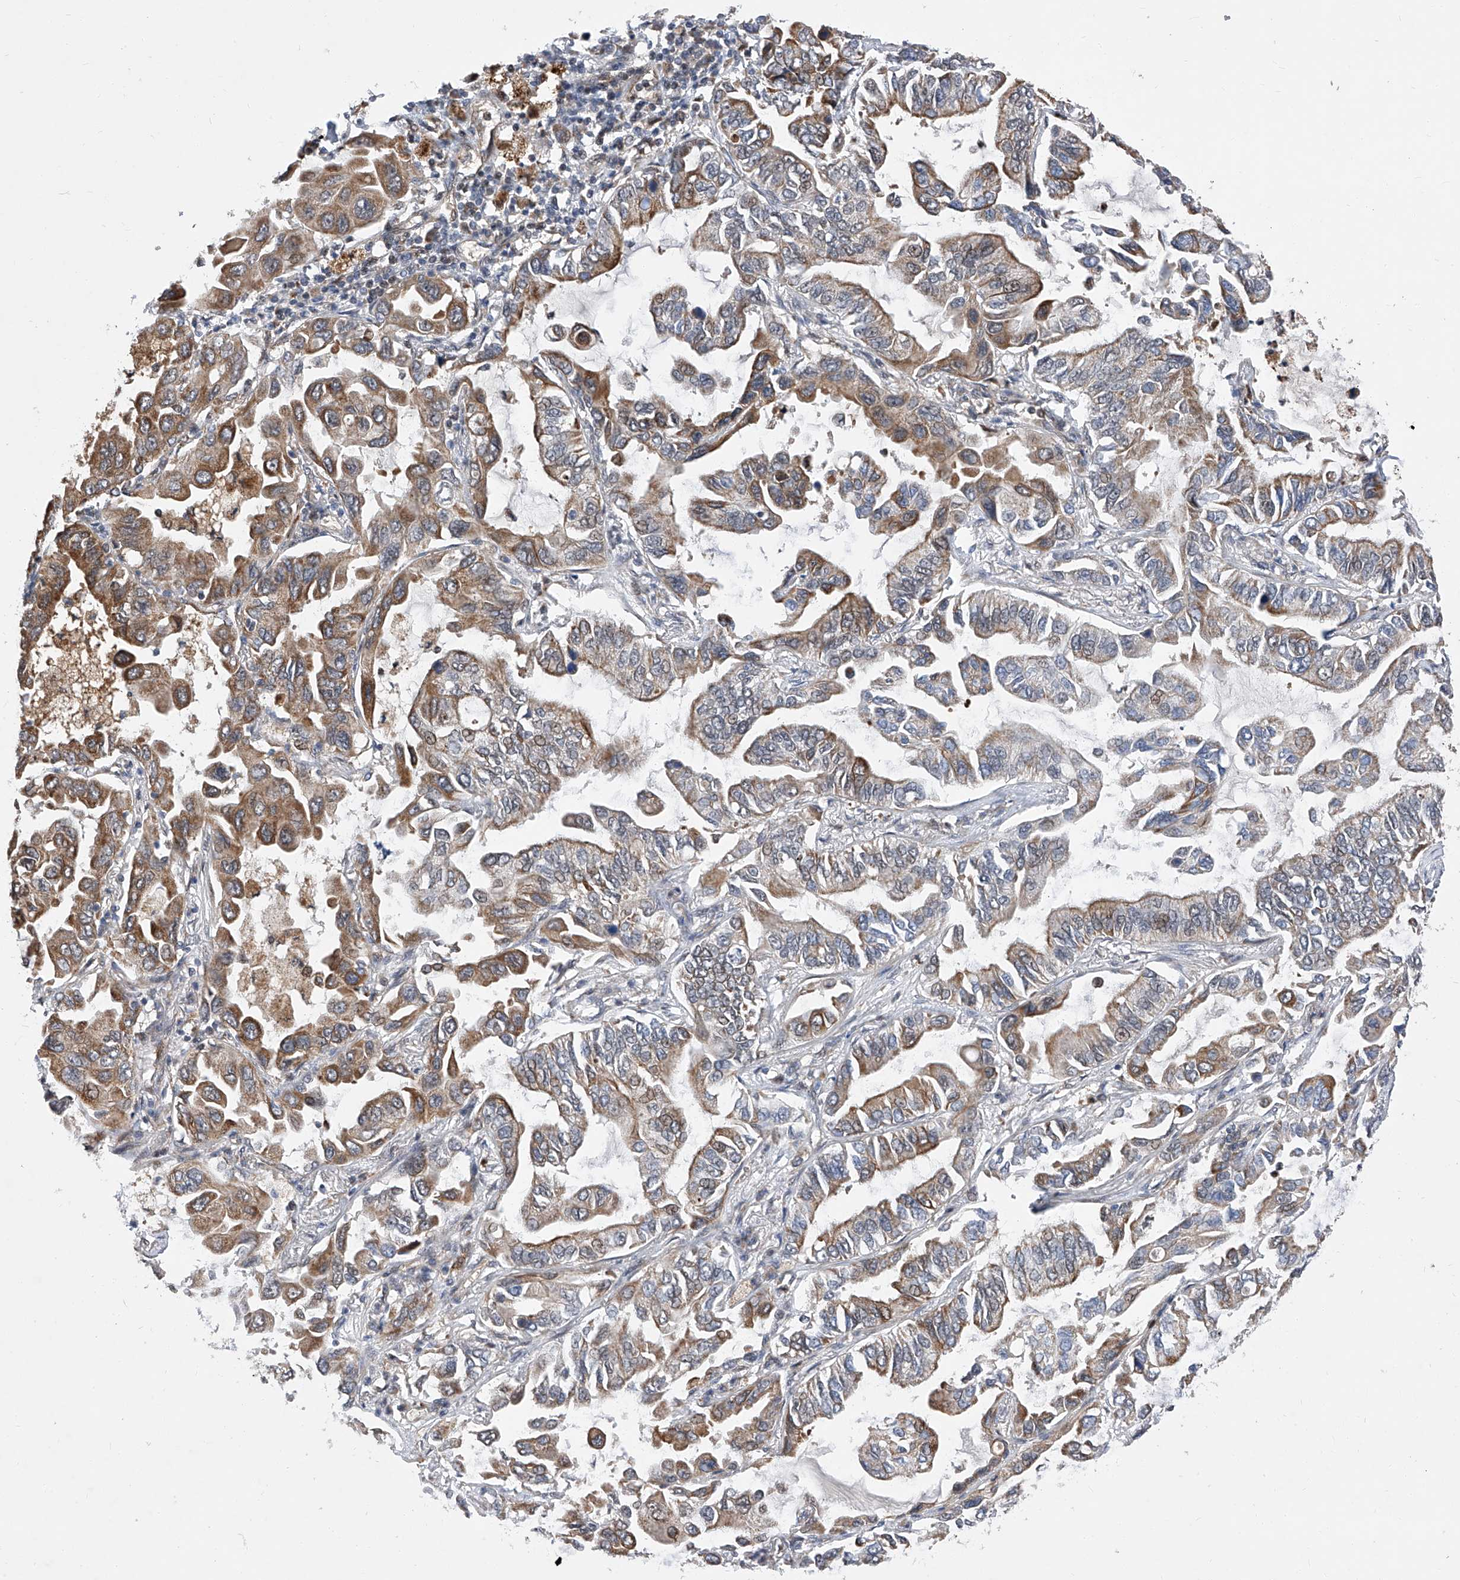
{"staining": {"intensity": "moderate", "quantity": "25%-75%", "location": "cytoplasmic/membranous"}, "tissue": "lung cancer", "cell_type": "Tumor cells", "image_type": "cancer", "snomed": [{"axis": "morphology", "description": "Adenocarcinoma, NOS"}, {"axis": "topography", "description": "Lung"}], "caption": "Human lung adenocarcinoma stained for a protein (brown) displays moderate cytoplasmic/membranous positive positivity in approximately 25%-75% of tumor cells.", "gene": "FARP2", "patient": {"sex": "male", "age": 64}}